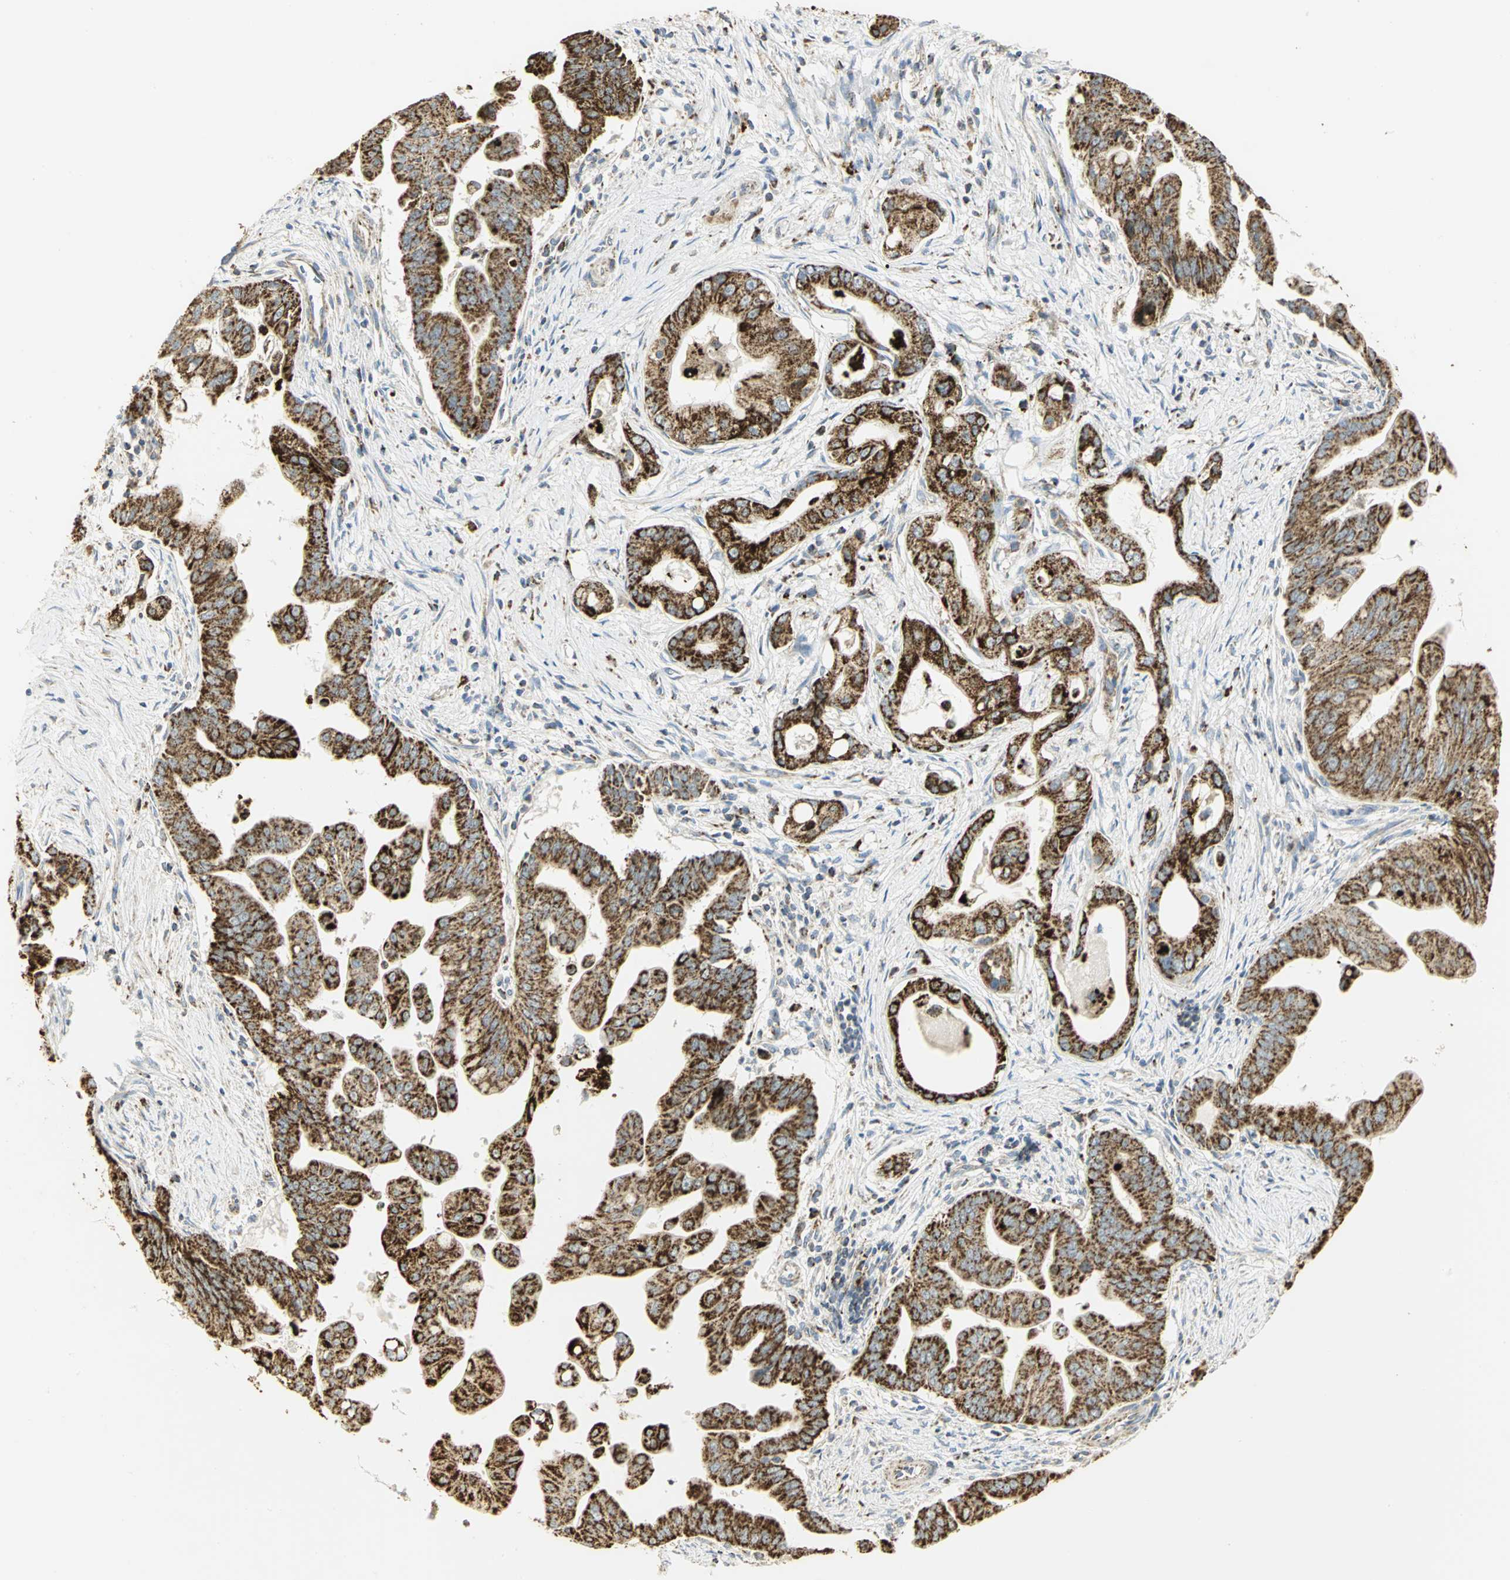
{"staining": {"intensity": "strong", "quantity": ">75%", "location": "cytoplasmic/membranous"}, "tissue": "pancreatic cancer", "cell_type": "Tumor cells", "image_type": "cancer", "snomed": [{"axis": "morphology", "description": "Adenocarcinoma, NOS"}, {"axis": "topography", "description": "Pancreas"}], "caption": "Adenocarcinoma (pancreatic) stained with a protein marker demonstrates strong staining in tumor cells.", "gene": "VDAC1", "patient": {"sex": "female", "age": 75}}